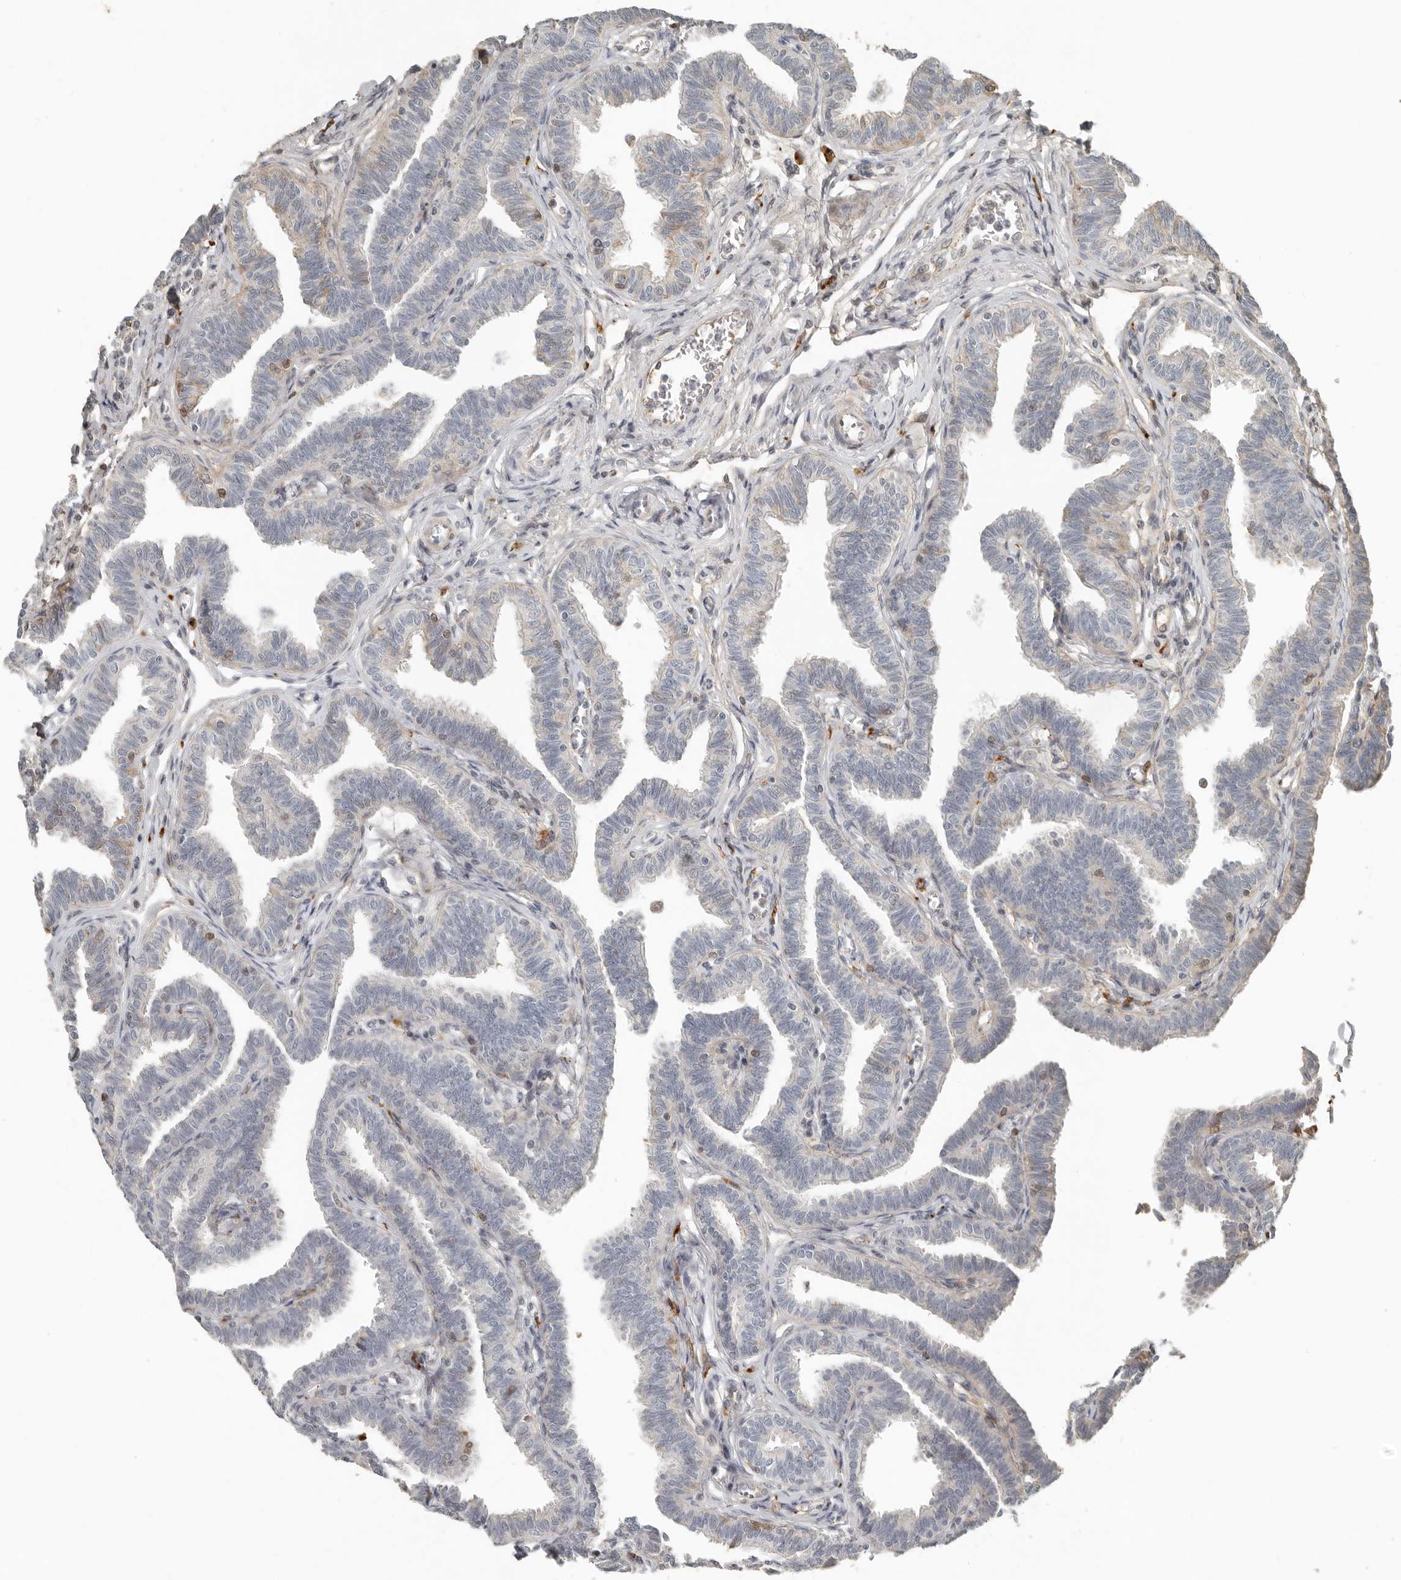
{"staining": {"intensity": "moderate", "quantity": "25%-75%", "location": "cytoplasmic/membranous"}, "tissue": "fallopian tube", "cell_type": "Glandular cells", "image_type": "normal", "snomed": [{"axis": "morphology", "description": "Normal tissue, NOS"}, {"axis": "topography", "description": "Fallopian tube"}, {"axis": "topography", "description": "Ovary"}], "caption": "Fallopian tube was stained to show a protein in brown. There is medium levels of moderate cytoplasmic/membranous positivity in about 25%-75% of glandular cells. (brown staining indicates protein expression, while blue staining denotes nuclei).", "gene": "KLHL38", "patient": {"sex": "female", "age": 23}}